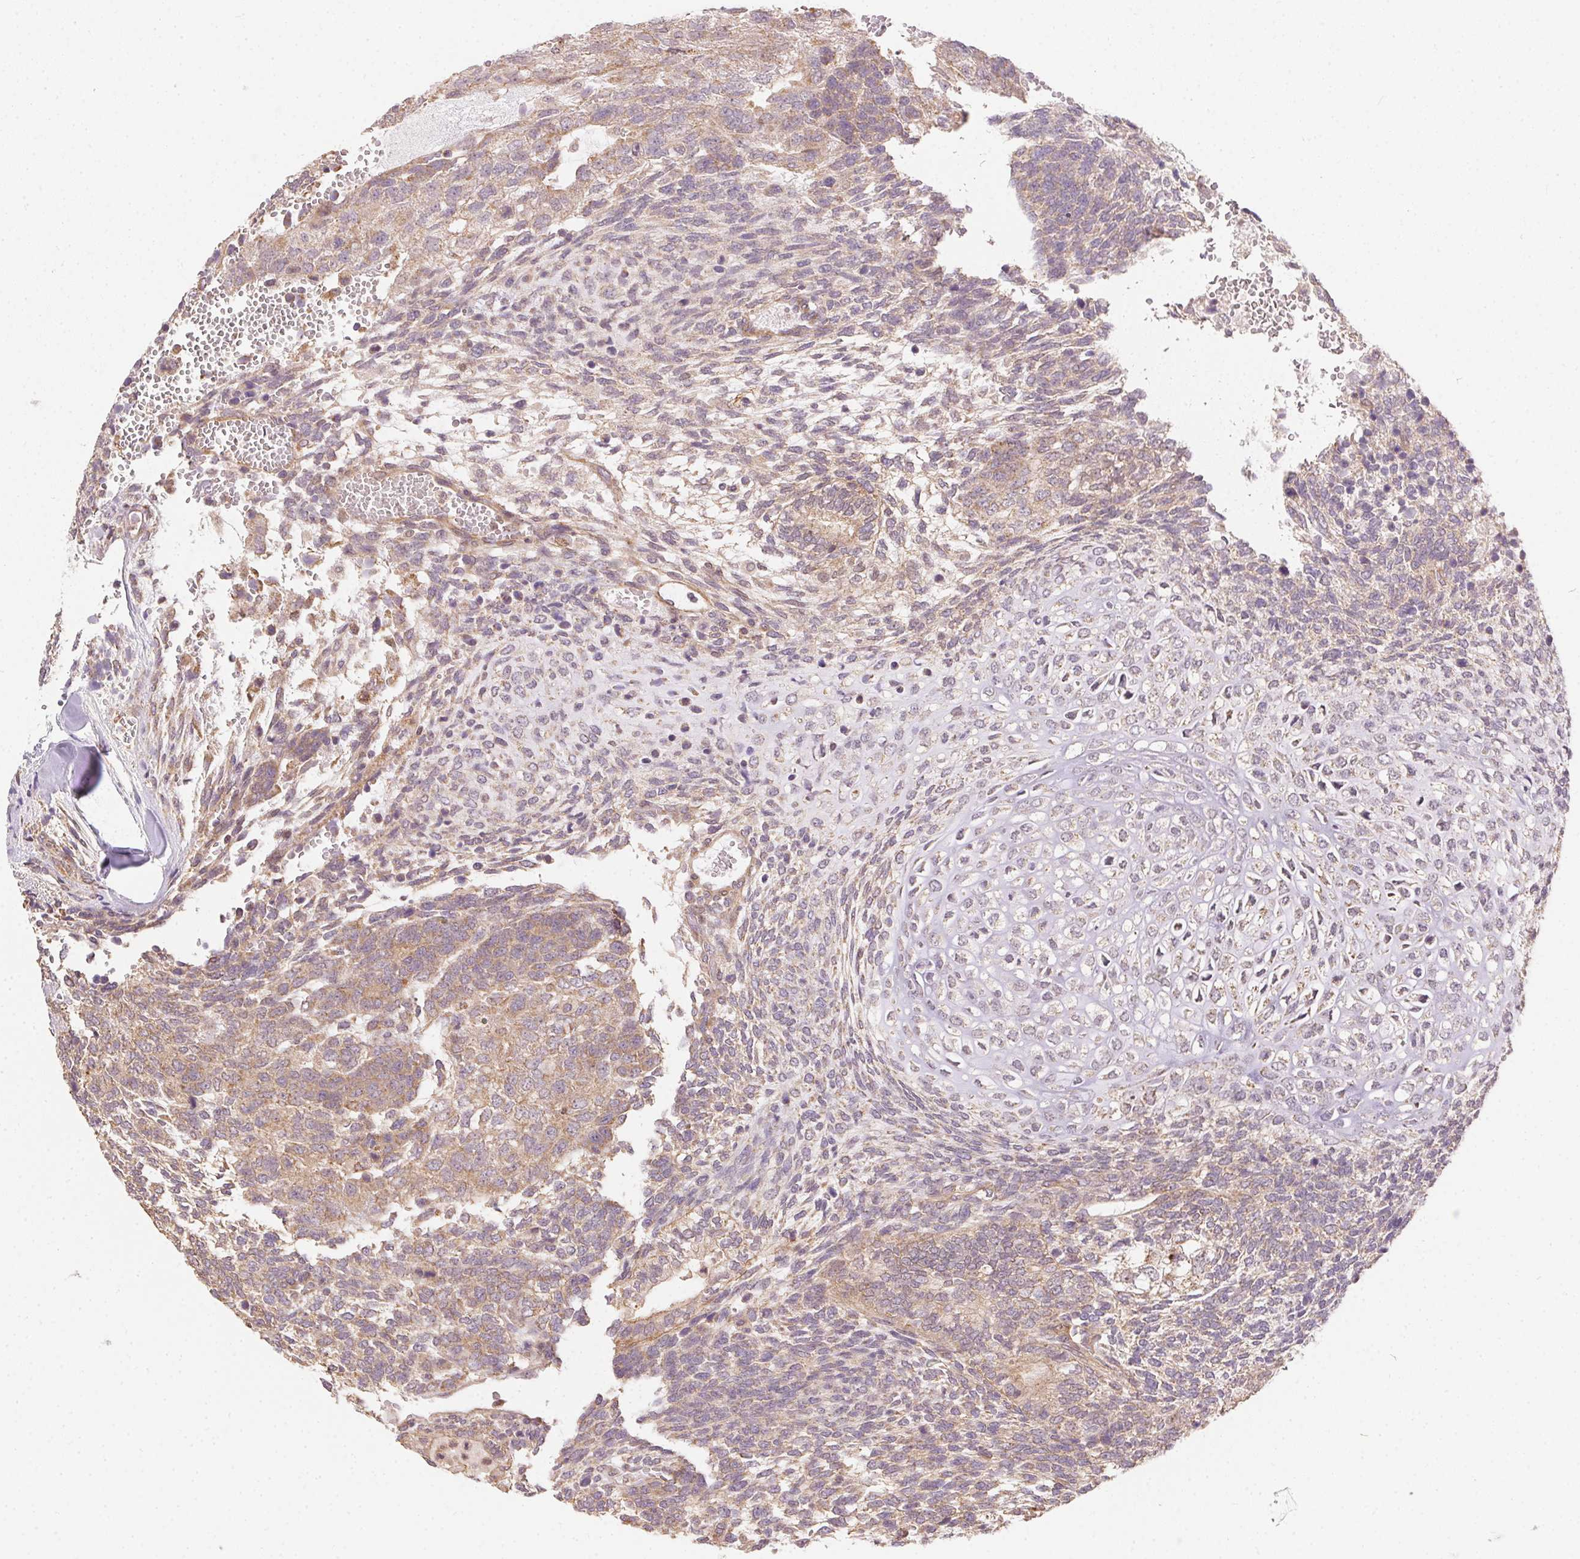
{"staining": {"intensity": "weak", "quantity": "25%-75%", "location": "cytoplasmic/membranous"}, "tissue": "testis cancer", "cell_type": "Tumor cells", "image_type": "cancer", "snomed": [{"axis": "morphology", "description": "Normal tissue, NOS"}, {"axis": "morphology", "description": "Carcinoma, Embryonal, NOS"}, {"axis": "topography", "description": "Testis"}, {"axis": "topography", "description": "Epididymis"}], "caption": "Testis cancer (embryonal carcinoma) tissue shows weak cytoplasmic/membranous staining in approximately 25%-75% of tumor cells, visualized by immunohistochemistry. (DAB (3,3'-diaminobenzidine) IHC, brown staining for protein, blue staining for nuclei).", "gene": "REV3L", "patient": {"sex": "male", "age": 23}}